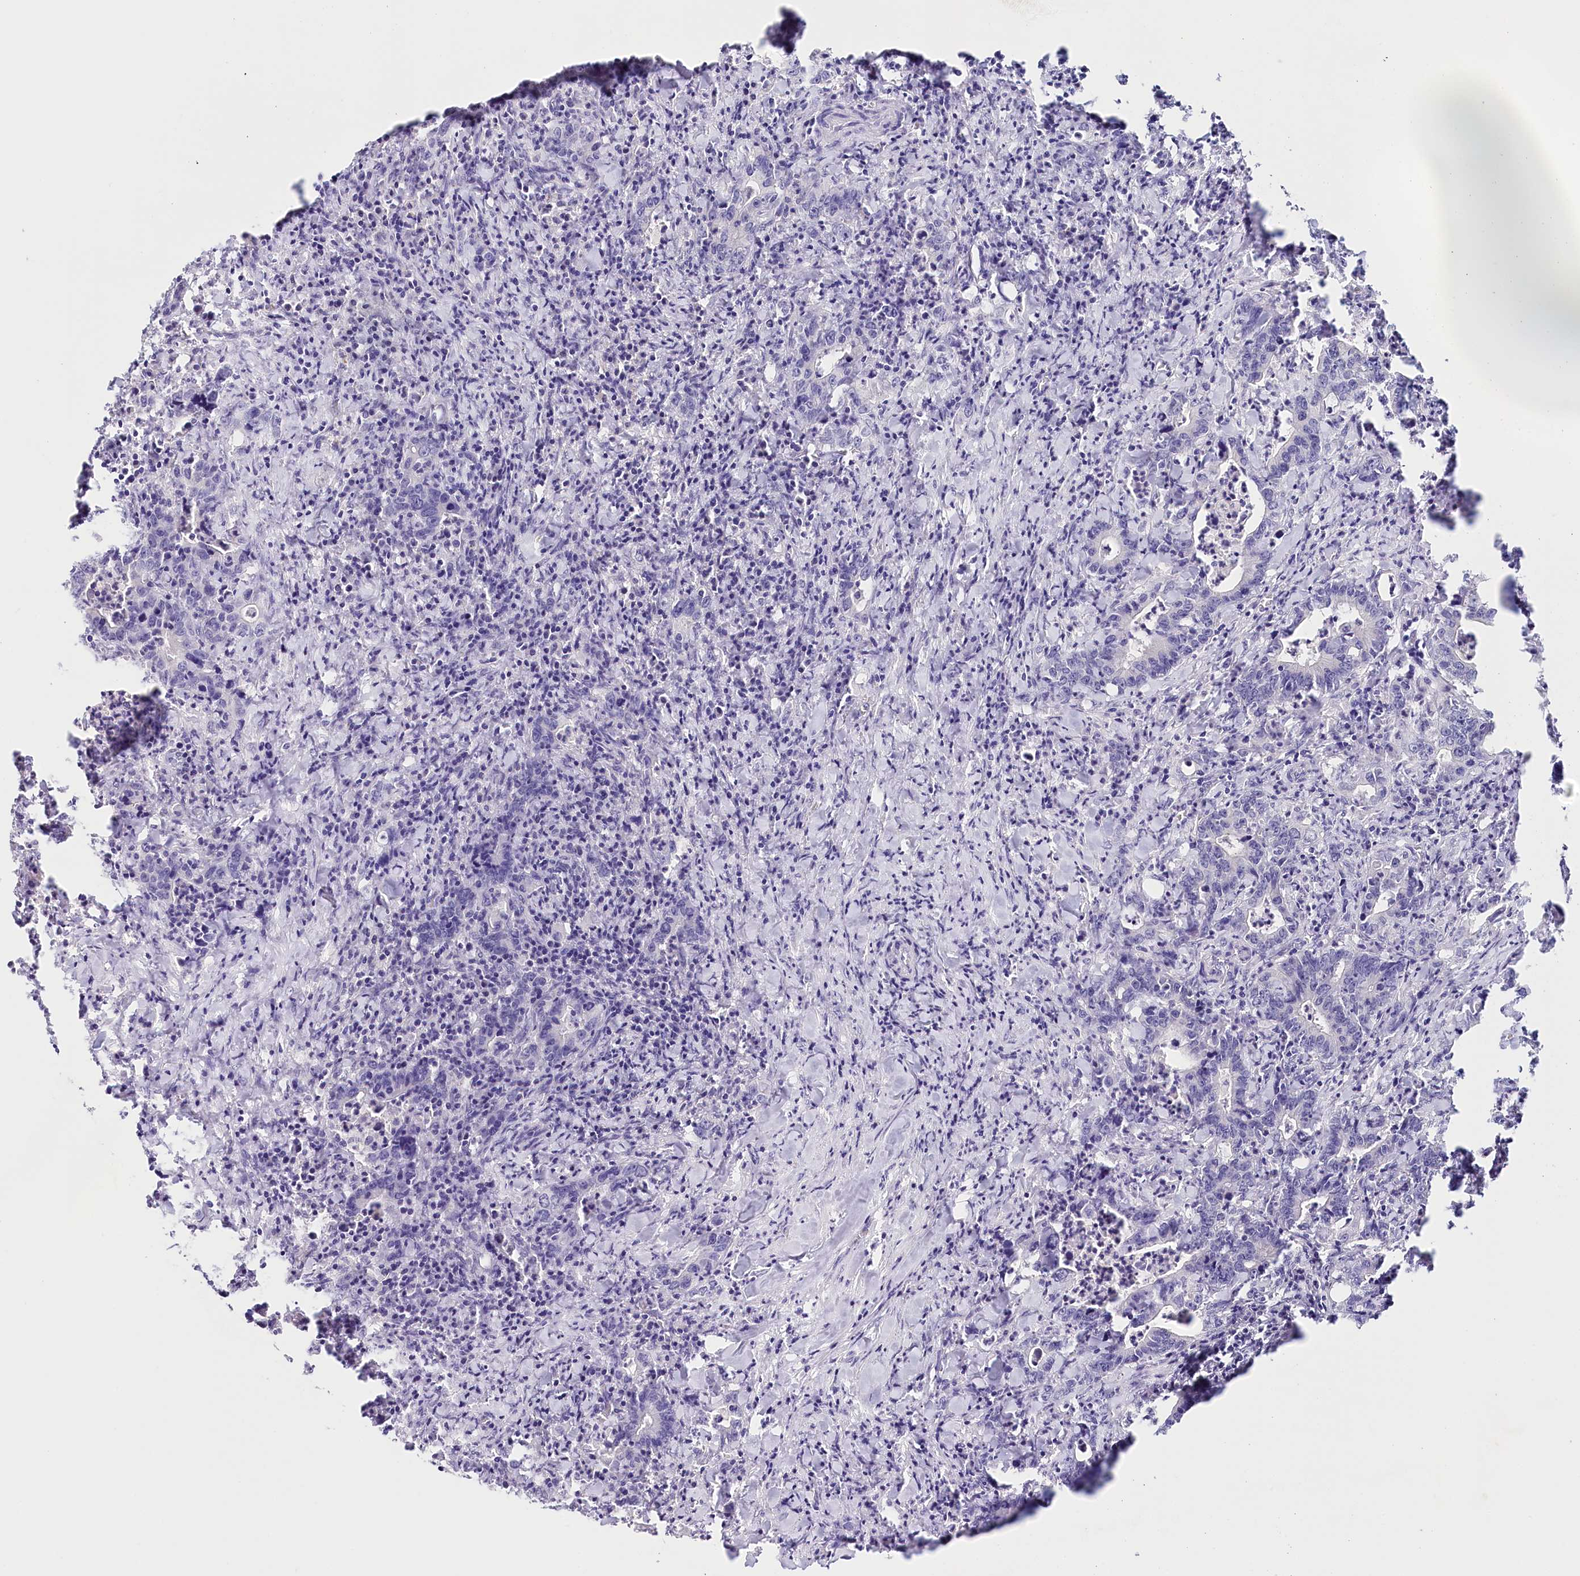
{"staining": {"intensity": "negative", "quantity": "none", "location": "none"}, "tissue": "colorectal cancer", "cell_type": "Tumor cells", "image_type": "cancer", "snomed": [{"axis": "morphology", "description": "Adenocarcinoma, NOS"}, {"axis": "topography", "description": "Colon"}], "caption": "This photomicrograph is of colorectal cancer stained with IHC to label a protein in brown with the nuclei are counter-stained blue. There is no expression in tumor cells. (DAB immunohistochemistry, high magnification).", "gene": "PSAPL1", "patient": {"sex": "female", "age": 75}}